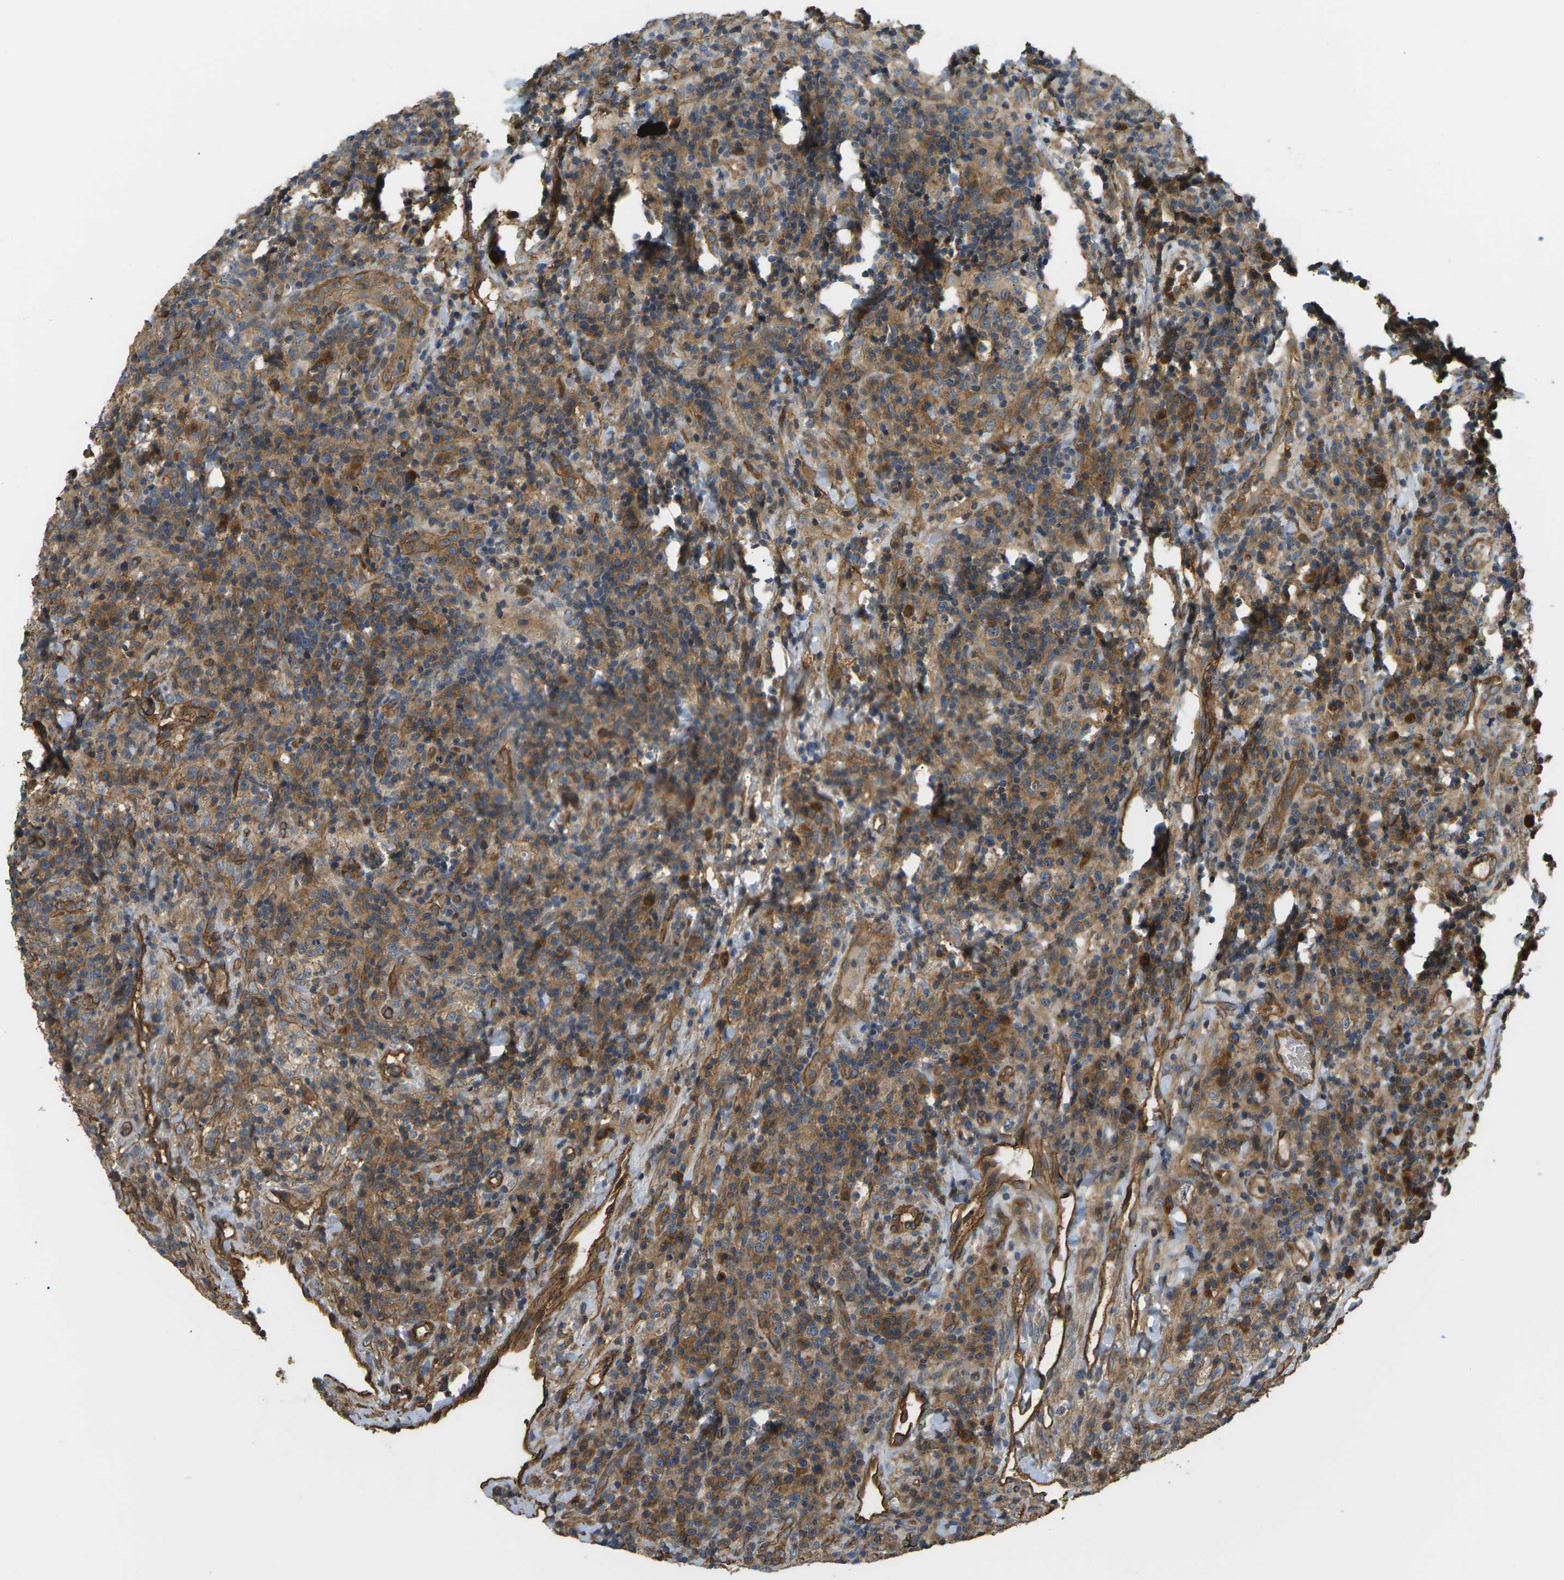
{"staining": {"intensity": "moderate", "quantity": ">75%", "location": "cytoplasmic/membranous"}, "tissue": "lymphoma", "cell_type": "Tumor cells", "image_type": "cancer", "snomed": [{"axis": "morphology", "description": "Malignant lymphoma, non-Hodgkin's type, High grade"}, {"axis": "topography", "description": "Lymph node"}], "caption": "DAB (3,3'-diaminobenzidine) immunohistochemical staining of lymphoma reveals moderate cytoplasmic/membranous protein expression in approximately >75% of tumor cells.", "gene": "DDHD2", "patient": {"sex": "female", "age": 76}}